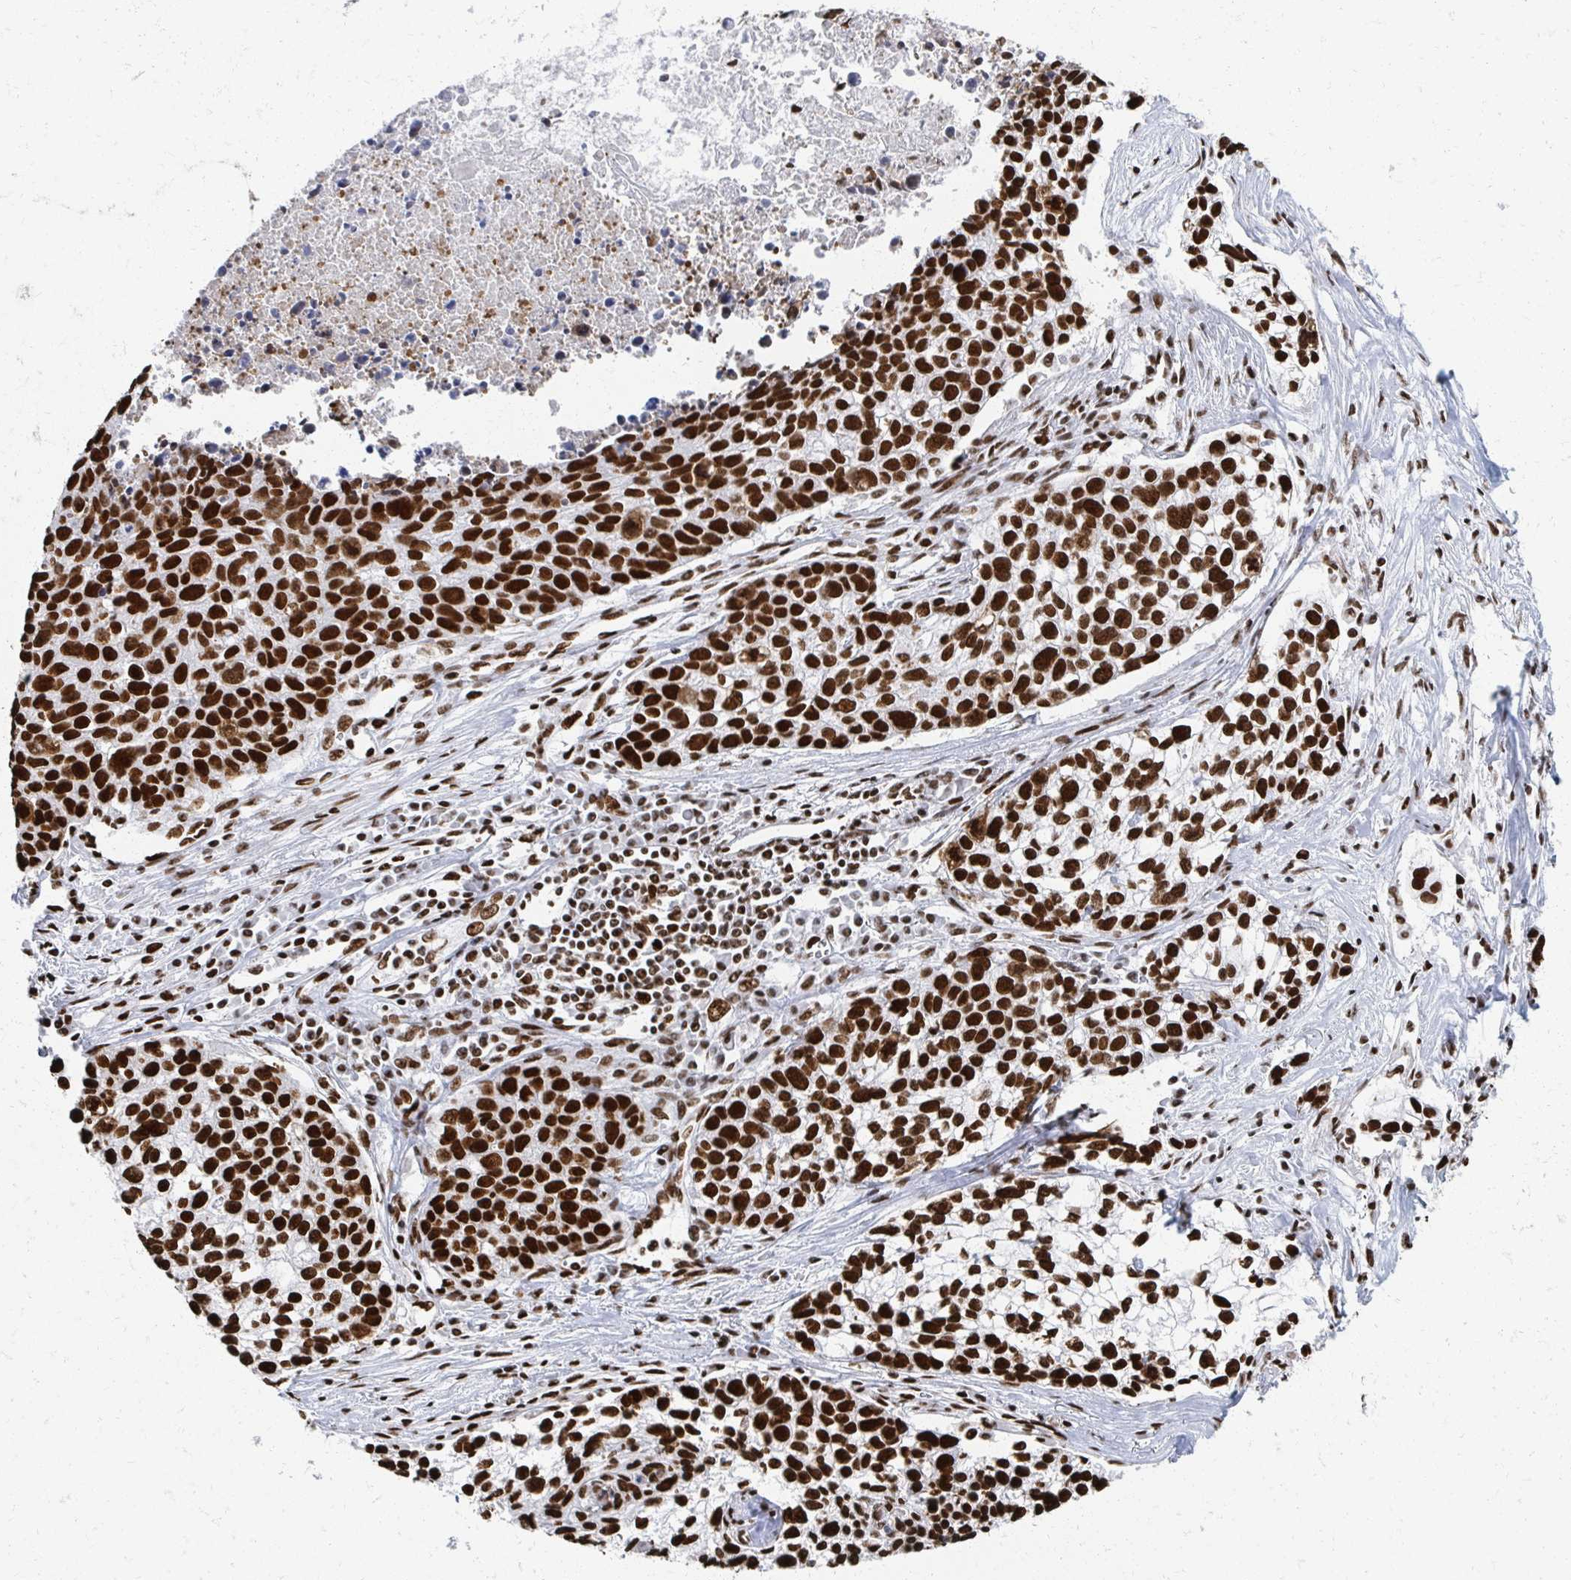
{"staining": {"intensity": "strong", "quantity": ">75%", "location": "nuclear"}, "tissue": "lung cancer", "cell_type": "Tumor cells", "image_type": "cancer", "snomed": [{"axis": "morphology", "description": "Squamous cell carcinoma, NOS"}, {"axis": "topography", "description": "Lung"}], "caption": "Squamous cell carcinoma (lung) stained with a protein marker exhibits strong staining in tumor cells.", "gene": "RBBP7", "patient": {"sex": "male", "age": 74}}